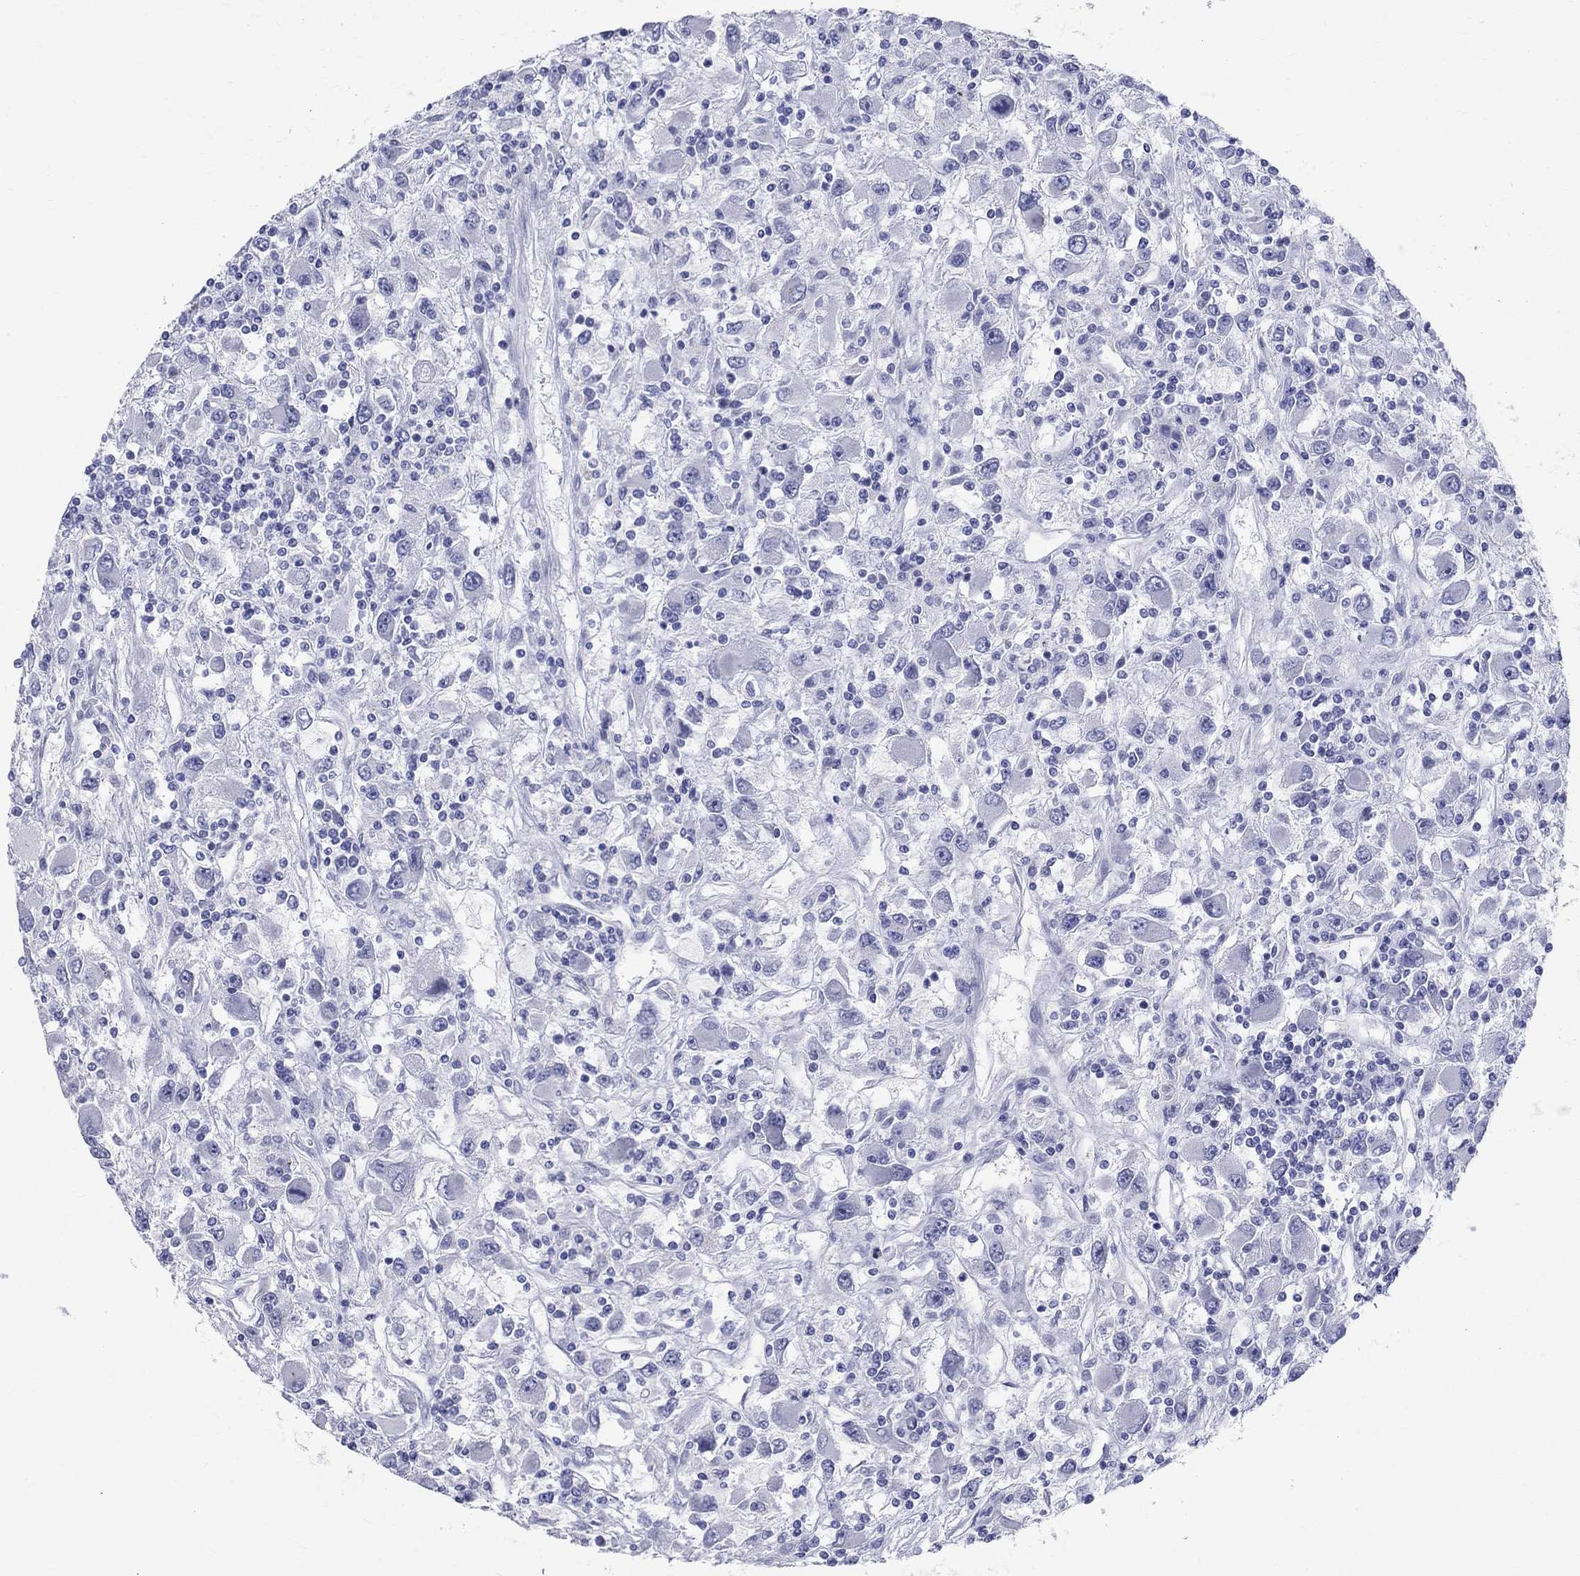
{"staining": {"intensity": "negative", "quantity": "none", "location": "none"}, "tissue": "renal cancer", "cell_type": "Tumor cells", "image_type": "cancer", "snomed": [{"axis": "morphology", "description": "Adenocarcinoma, NOS"}, {"axis": "topography", "description": "Kidney"}], "caption": "Tumor cells show no significant staining in renal cancer (adenocarcinoma). (DAB IHC, high magnification).", "gene": "CEP43", "patient": {"sex": "female", "age": 67}}